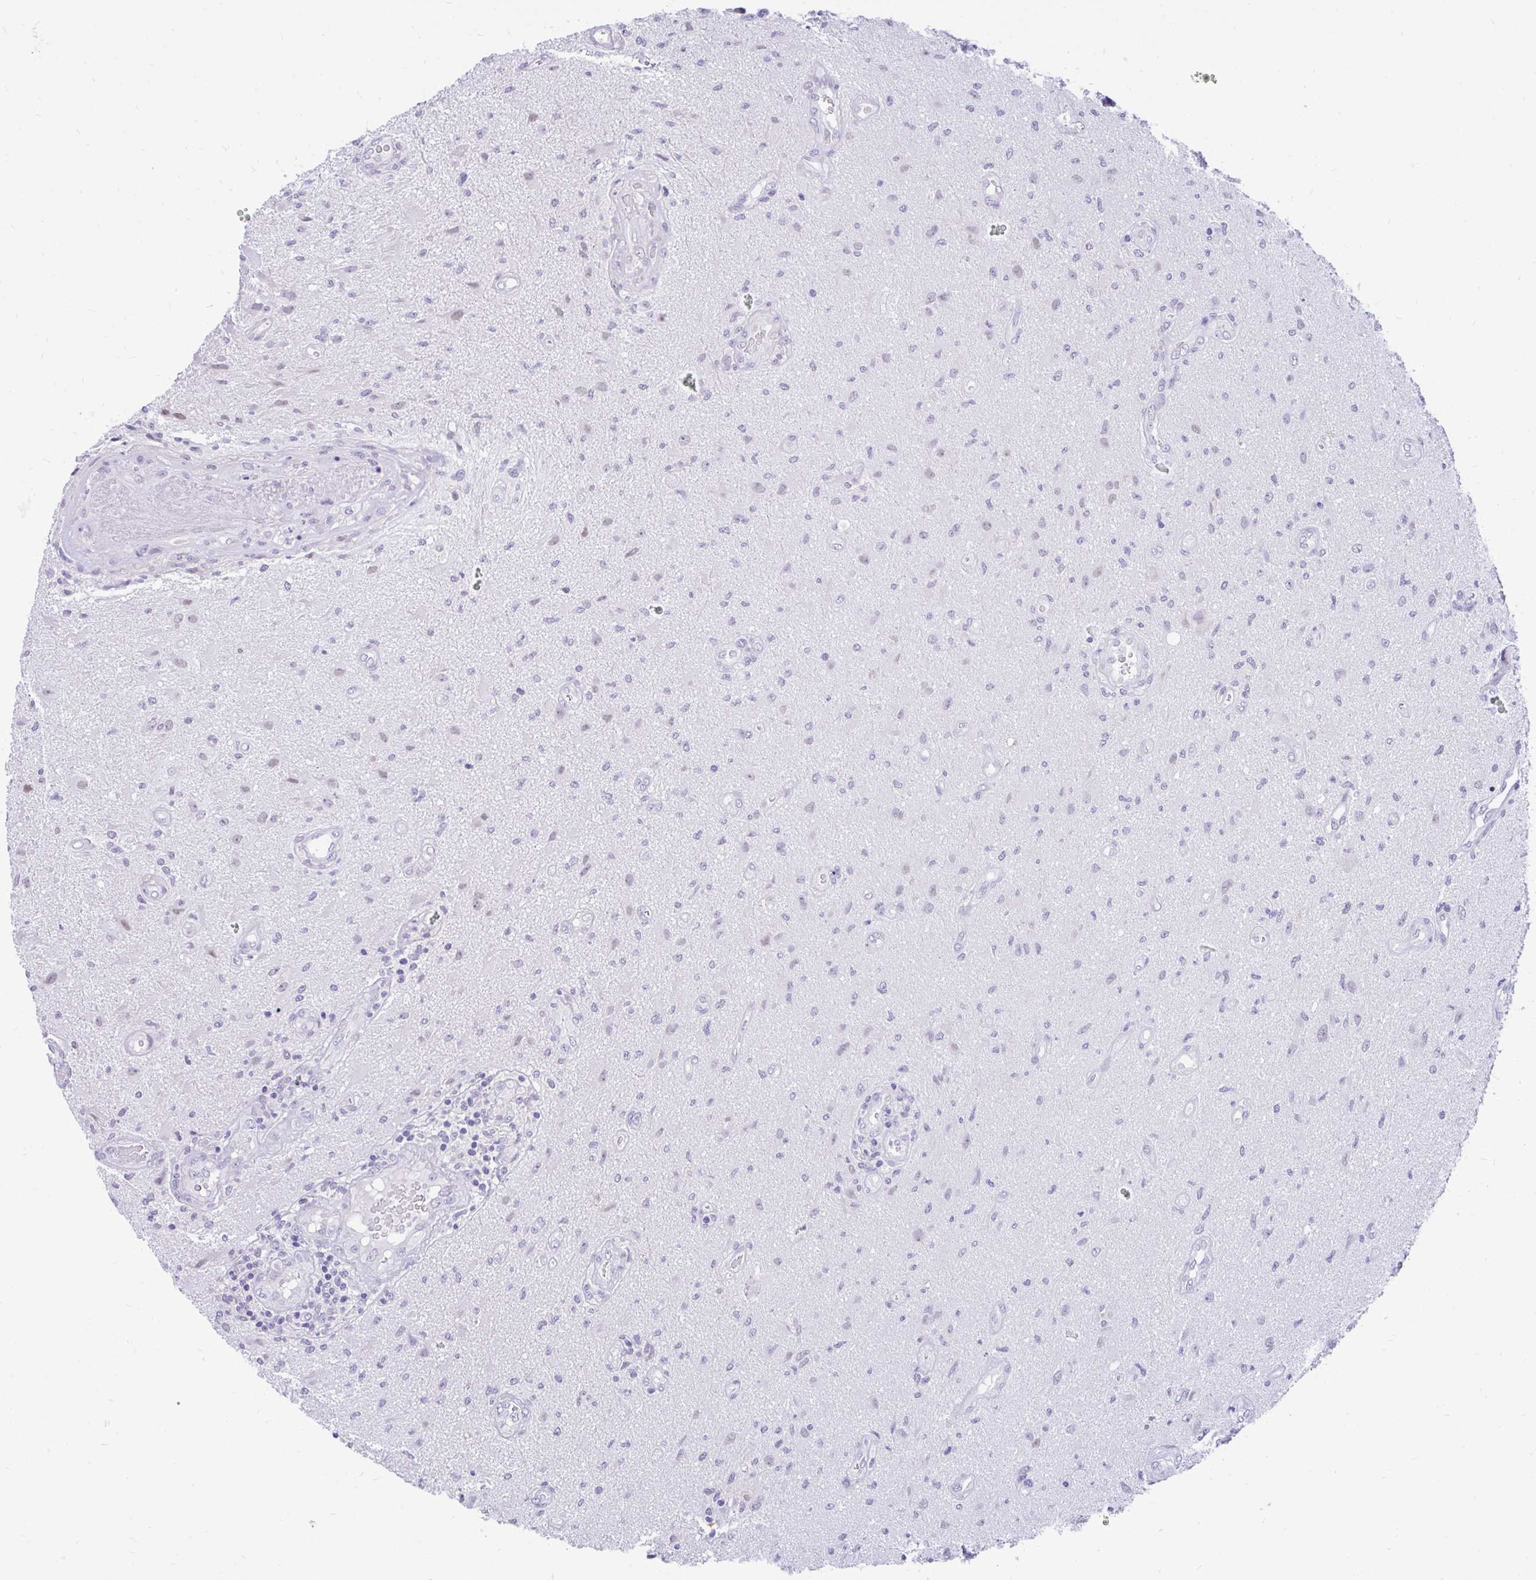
{"staining": {"intensity": "negative", "quantity": "none", "location": "none"}, "tissue": "glioma", "cell_type": "Tumor cells", "image_type": "cancer", "snomed": [{"axis": "morphology", "description": "Glioma, malignant, High grade"}, {"axis": "topography", "description": "Brain"}], "caption": "Glioma was stained to show a protein in brown. There is no significant positivity in tumor cells.", "gene": "GLB1L2", "patient": {"sex": "male", "age": 67}}